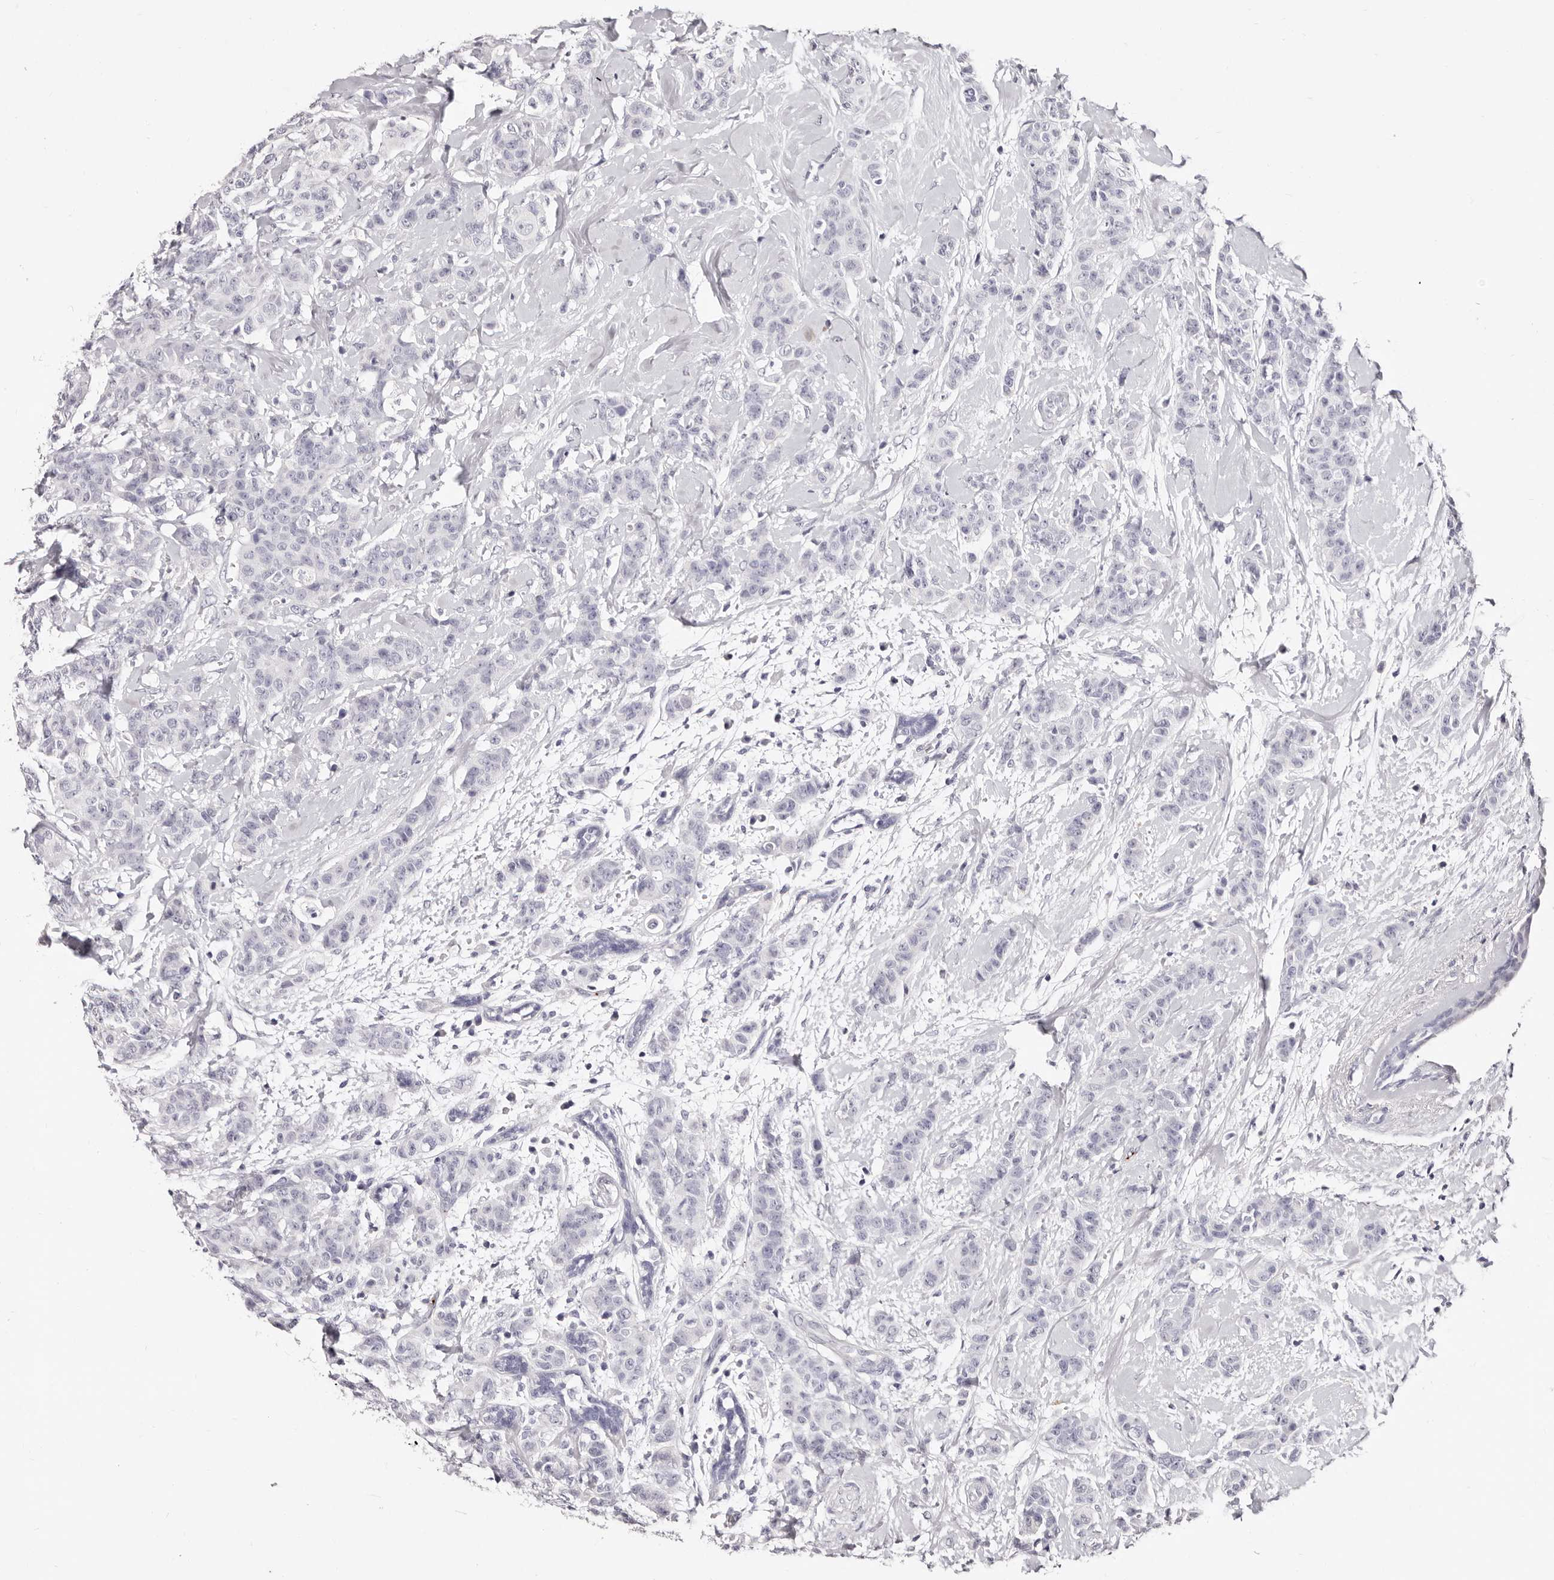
{"staining": {"intensity": "negative", "quantity": "none", "location": "none"}, "tissue": "breast cancer", "cell_type": "Tumor cells", "image_type": "cancer", "snomed": [{"axis": "morphology", "description": "Normal tissue, NOS"}, {"axis": "morphology", "description": "Duct carcinoma"}, {"axis": "topography", "description": "Breast"}], "caption": "Photomicrograph shows no protein staining in tumor cells of breast cancer tissue. Brightfield microscopy of IHC stained with DAB (3,3'-diaminobenzidine) (brown) and hematoxylin (blue), captured at high magnification.", "gene": "PF4", "patient": {"sex": "female", "age": 40}}